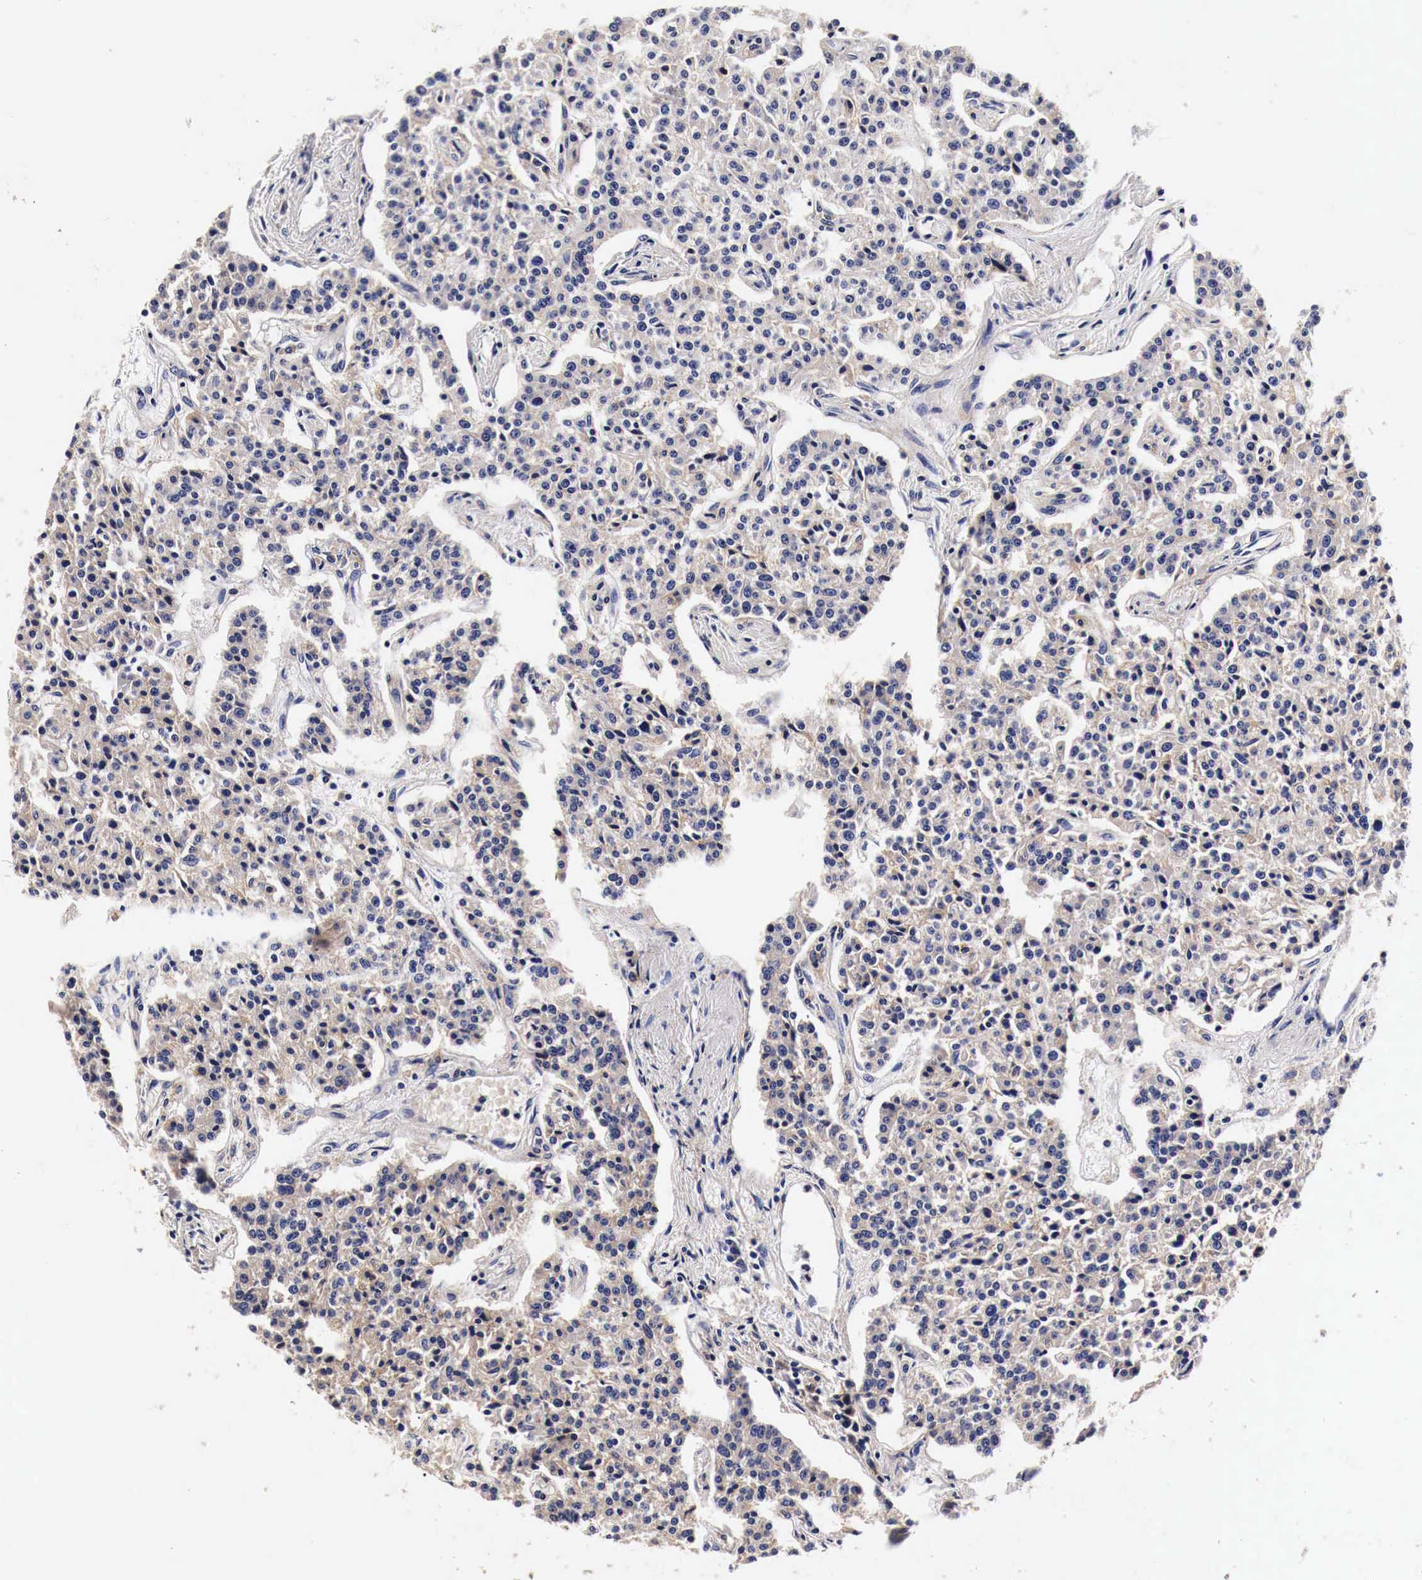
{"staining": {"intensity": "moderate", "quantity": ">75%", "location": "cytoplasmic/membranous"}, "tissue": "carcinoid", "cell_type": "Tumor cells", "image_type": "cancer", "snomed": [{"axis": "morphology", "description": "Carcinoid, malignant, NOS"}, {"axis": "topography", "description": "Stomach"}], "caption": "Immunohistochemistry photomicrograph of neoplastic tissue: malignant carcinoid stained using immunohistochemistry reveals medium levels of moderate protein expression localized specifically in the cytoplasmic/membranous of tumor cells, appearing as a cytoplasmic/membranous brown color.", "gene": "RP2", "patient": {"sex": "female", "age": 76}}